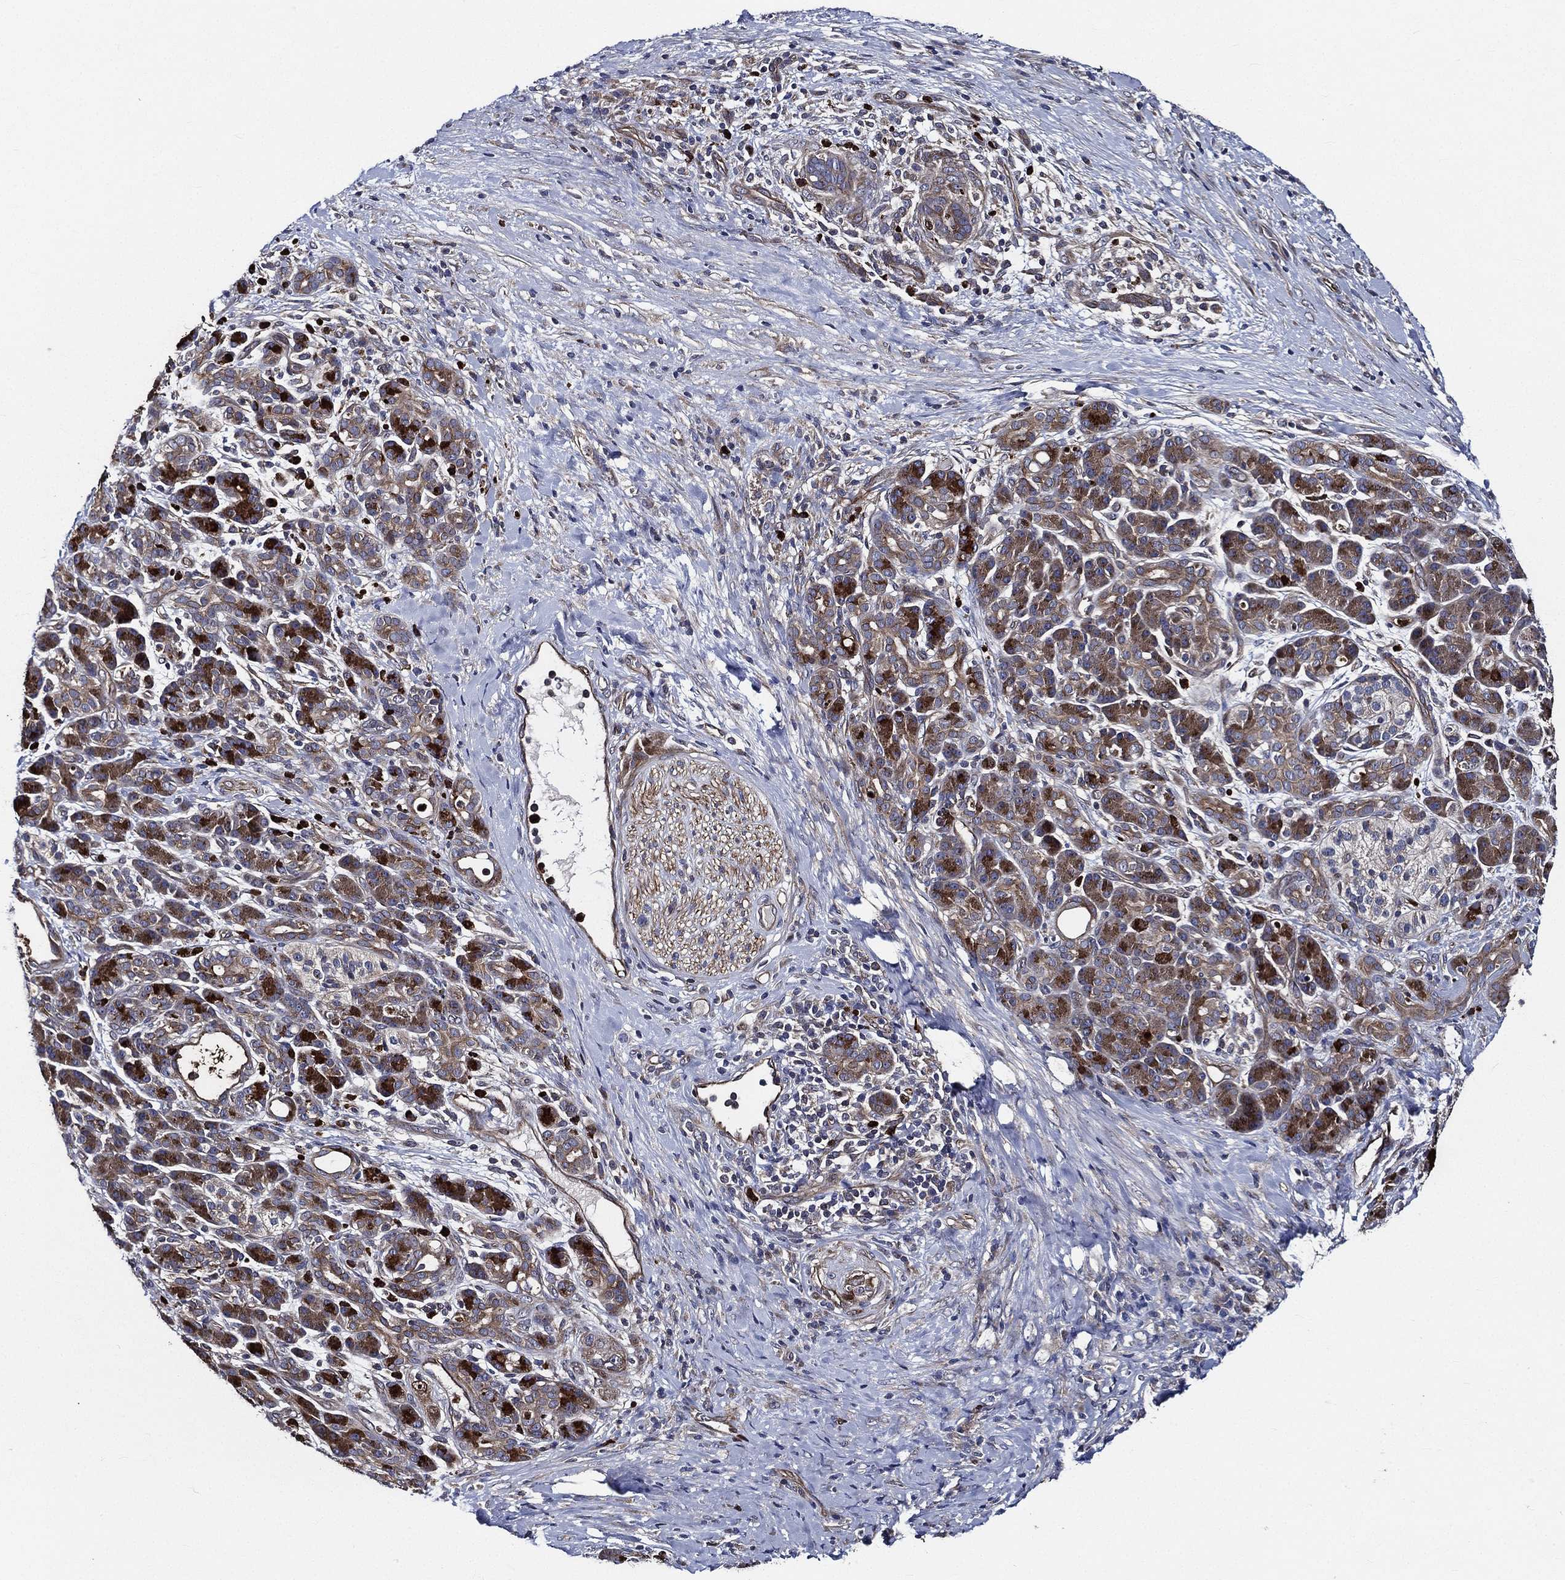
{"staining": {"intensity": "moderate", "quantity": "25%-75%", "location": "cytoplasmic/membranous"}, "tissue": "pancreatic cancer", "cell_type": "Tumor cells", "image_type": "cancer", "snomed": [{"axis": "morphology", "description": "Adenocarcinoma, NOS"}, {"axis": "topography", "description": "Pancreas"}], "caption": "Protein expression analysis of pancreatic cancer demonstrates moderate cytoplasmic/membranous staining in about 25%-75% of tumor cells.", "gene": "KIF20B", "patient": {"sex": "male", "age": 44}}